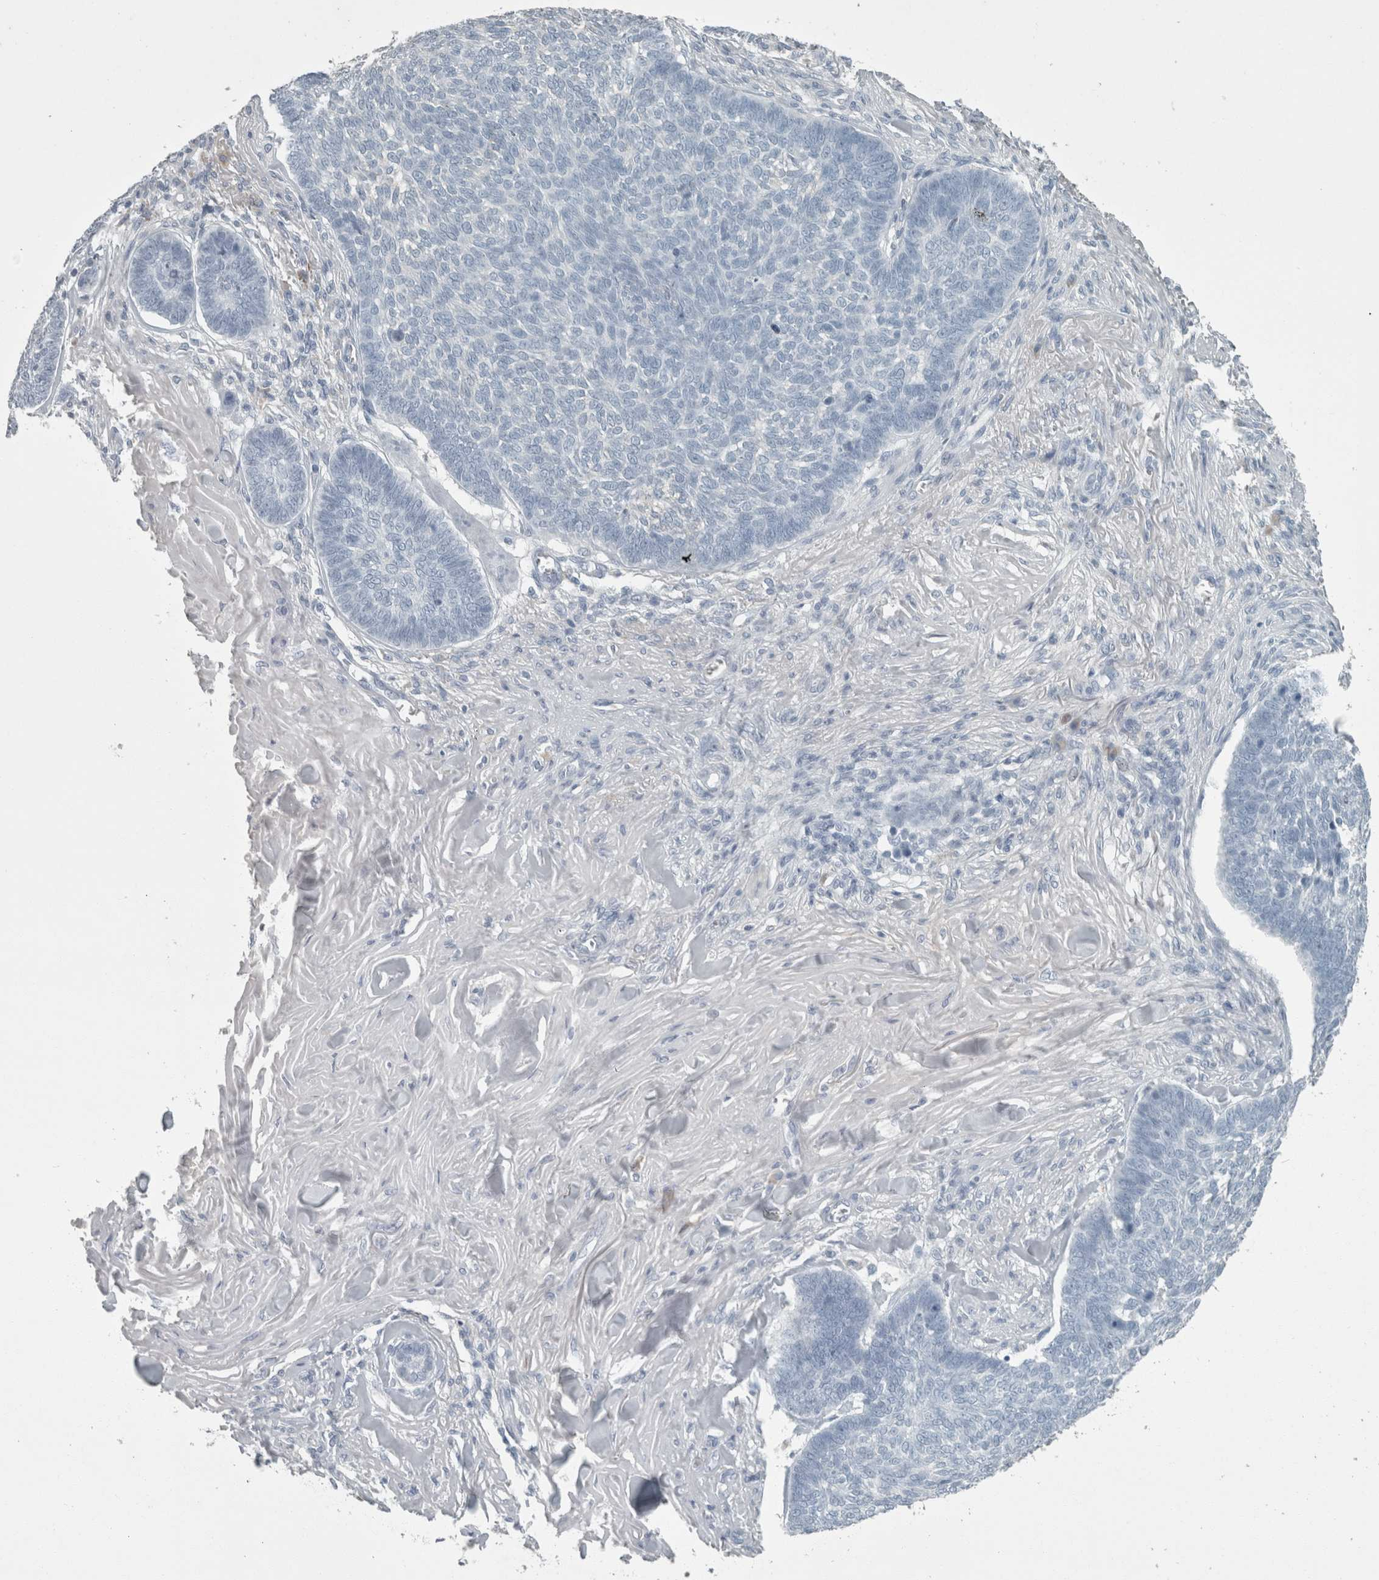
{"staining": {"intensity": "negative", "quantity": "none", "location": "none"}, "tissue": "skin cancer", "cell_type": "Tumor cells", "image_type": "cancer", "snomed": [{"axis": "morphology", "description": "Basal cell carcinoma"}, {"axis": "topography", "description": "Skin"}], "caption": "Immunohistochemistry of basal cell carcinoma (skin) demonstrates no positivity in tumor cells.", "gene": "CHL1", "patient": {"sex": "male", "age": 84}}